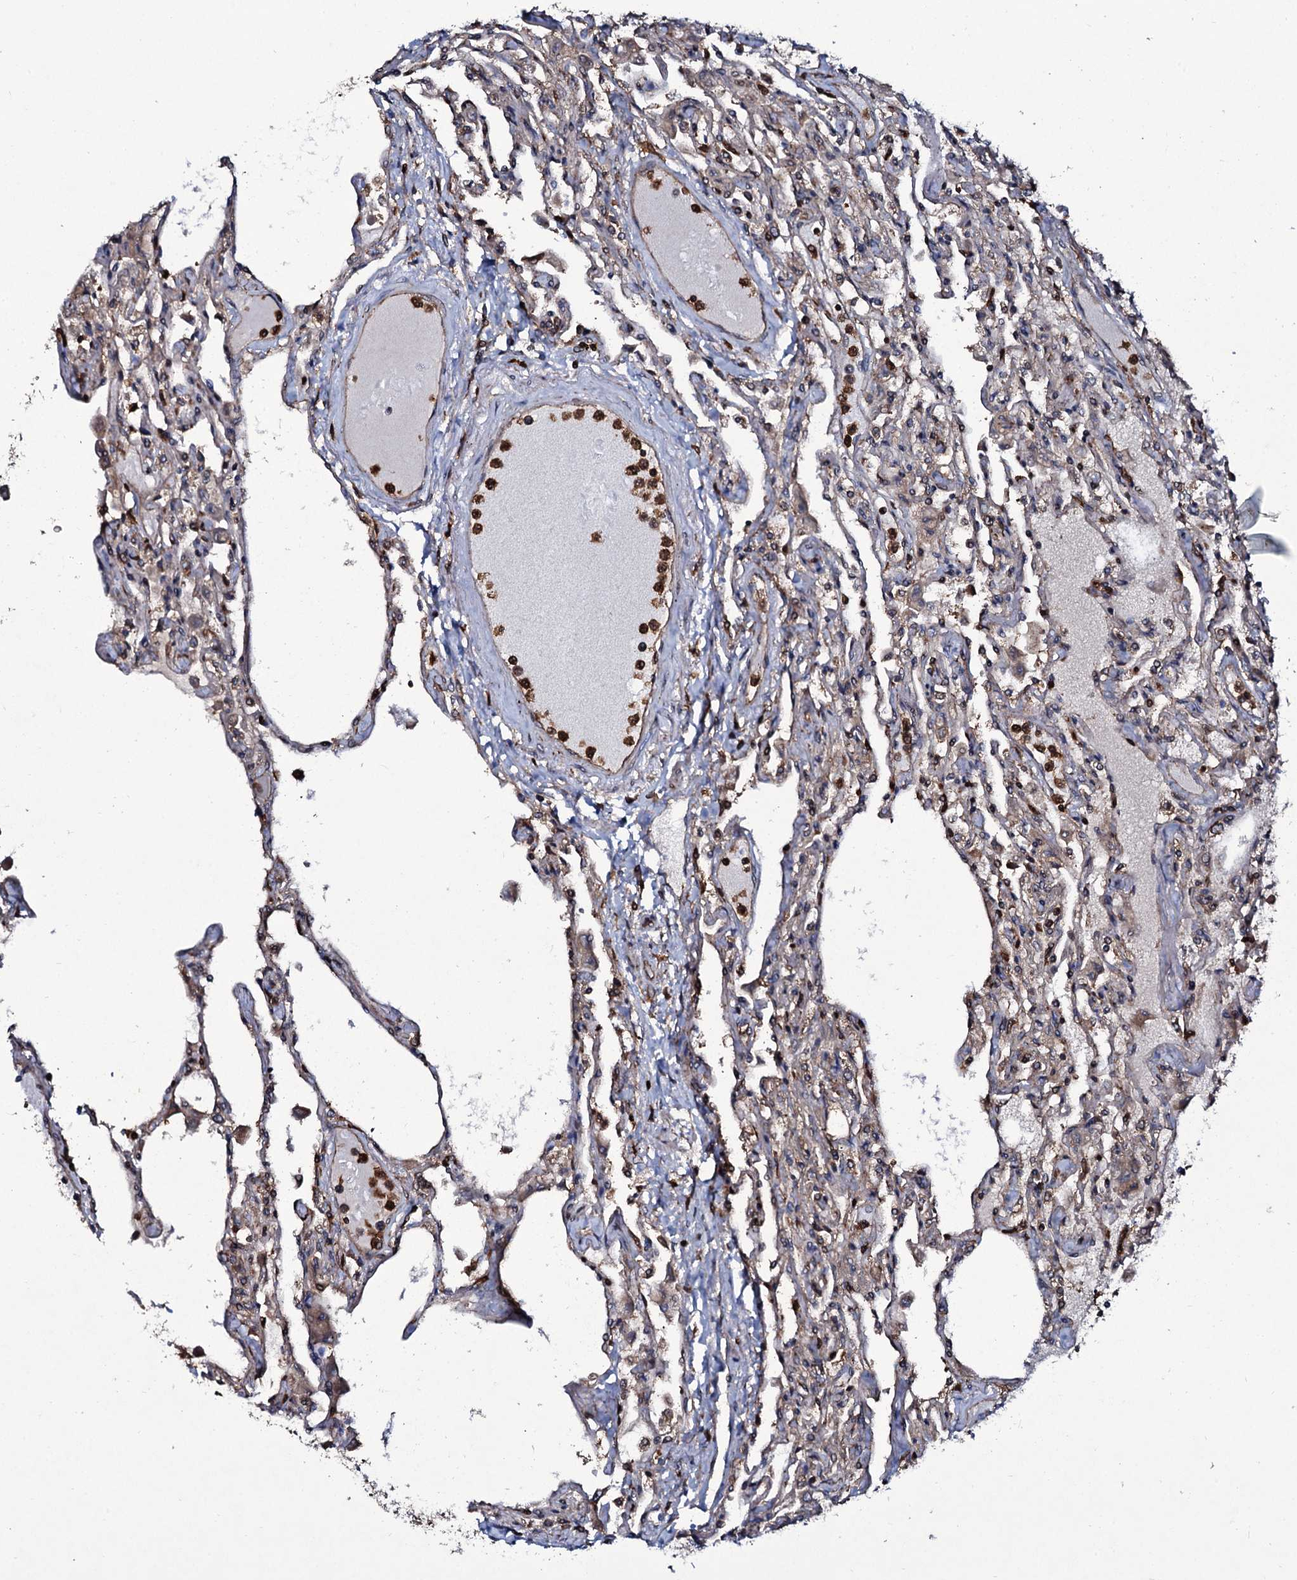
{"staining": {"intensity": "weak", "quantity": "25%-75%", "location": "cytoplasmic/membranous"}, "tissue": "lung", "cell_type": "Alveolar cells", "image_type": "normal", "snomed": [{"axis": "morphology", "description": "Normal tissue, NOS"}, {"axis": "topography", "description": "Bronchus"}, {"axis": "topography", "description": "Lung"}], "caption": "This micrograph reveals immunohistochemistry (IHC) staining of benign human lung, with low weak cytoplasmic/membranous positivity in approximately 25%-75% of alveolar cells.", "gene": "COG6", "patient": {"sex": "female", "age": 49}}